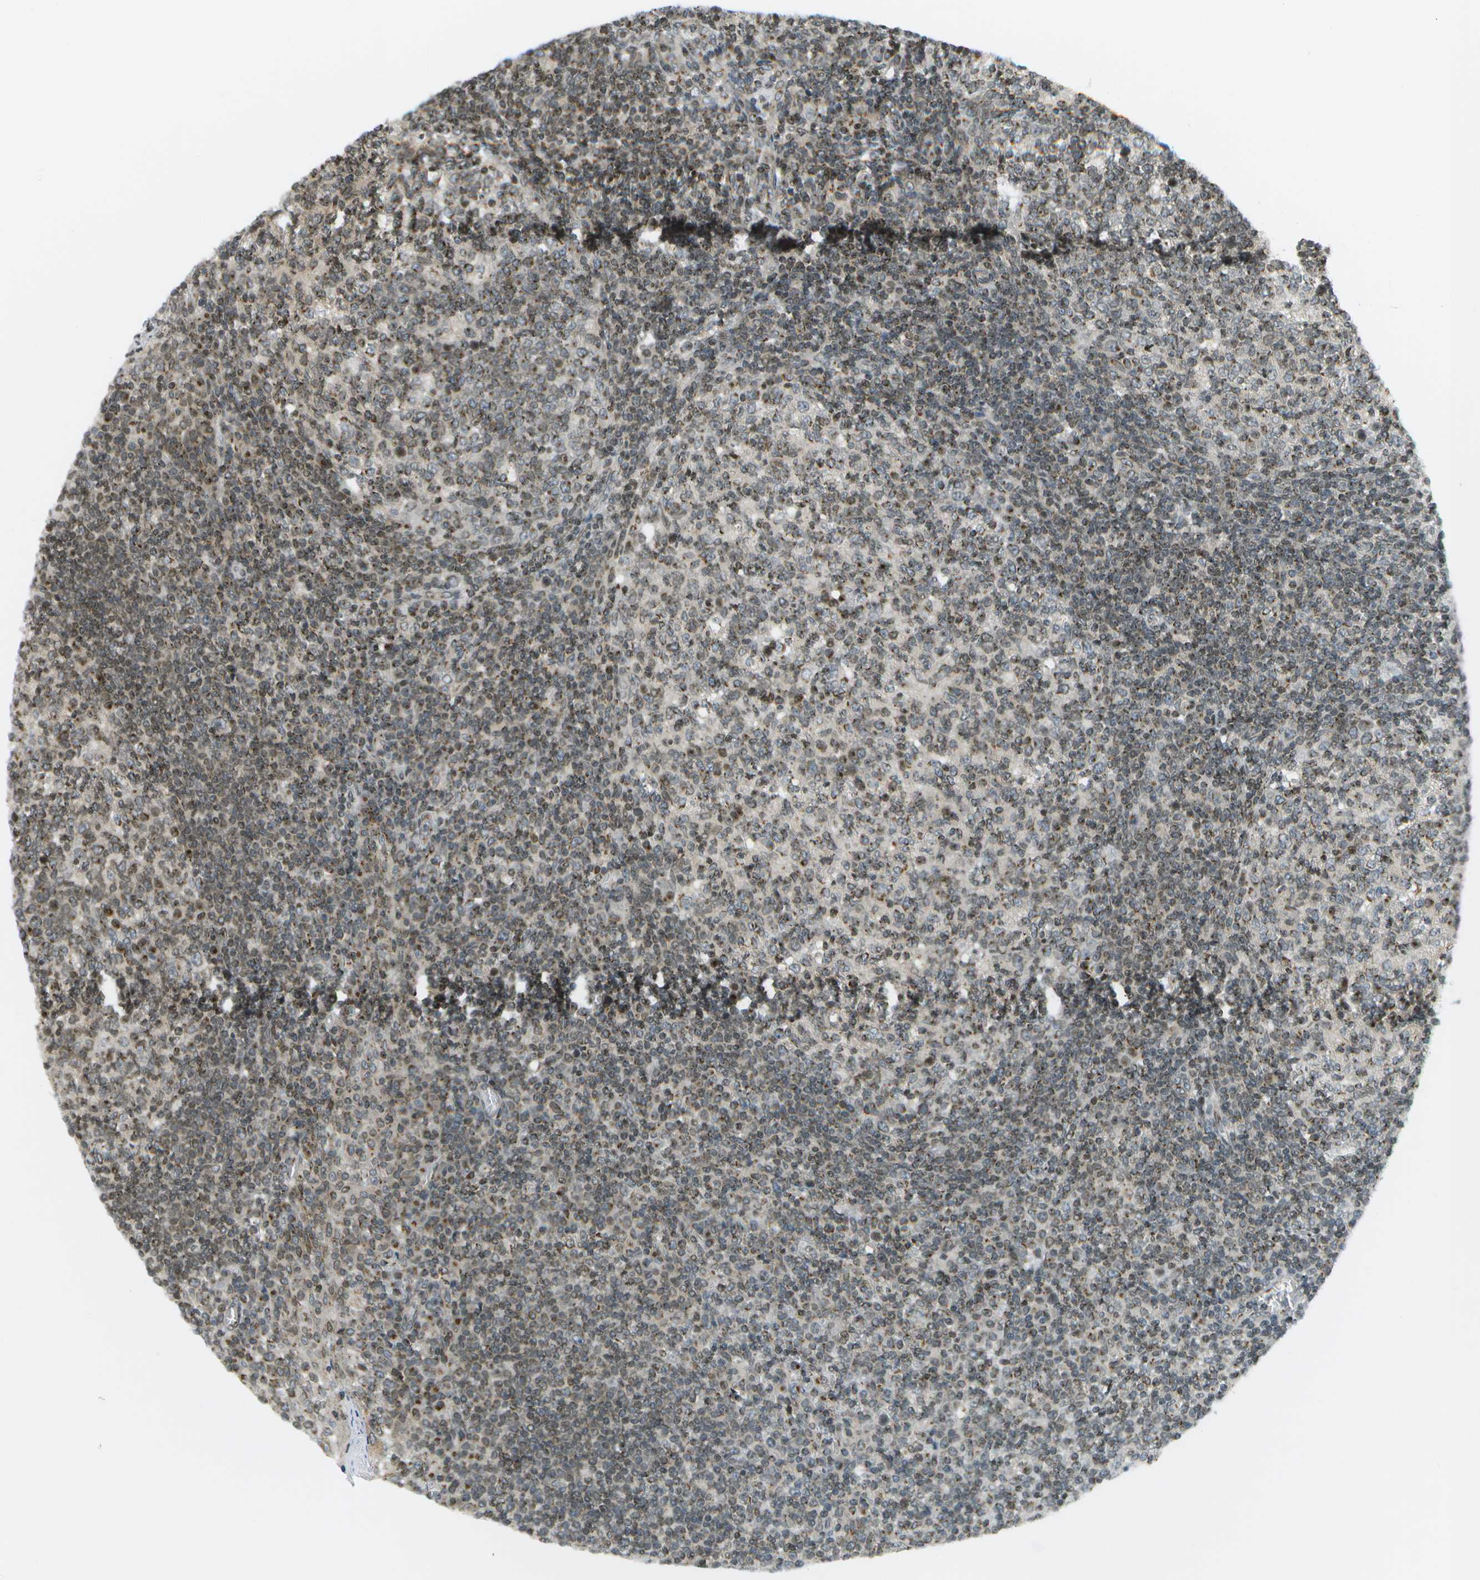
{"staining": {"intensity": "moderate", "quantity": ">75%", "location": "cytoplasmic/membranous"}, "tissue": "tonsil", "cell_type": "Germinal center cells", "image_type": "normal", "snomed": [{"axis": "morphology", "description": "Normal tissue, NOS"}, {"axis": "topography", "description": "Tonsil"}], "caption": "DAB (3,3'-diaminobenzidine) immunohistochemical staining of benign human tonsil reveals moderate cytoplasmic/membranous protein expression in about >75% of germinal center cells. (DAB = brown stain, brightfield microscopy at high magnification).", "gene": "EVC", "patient": {"sex": "female", "age": 19}}